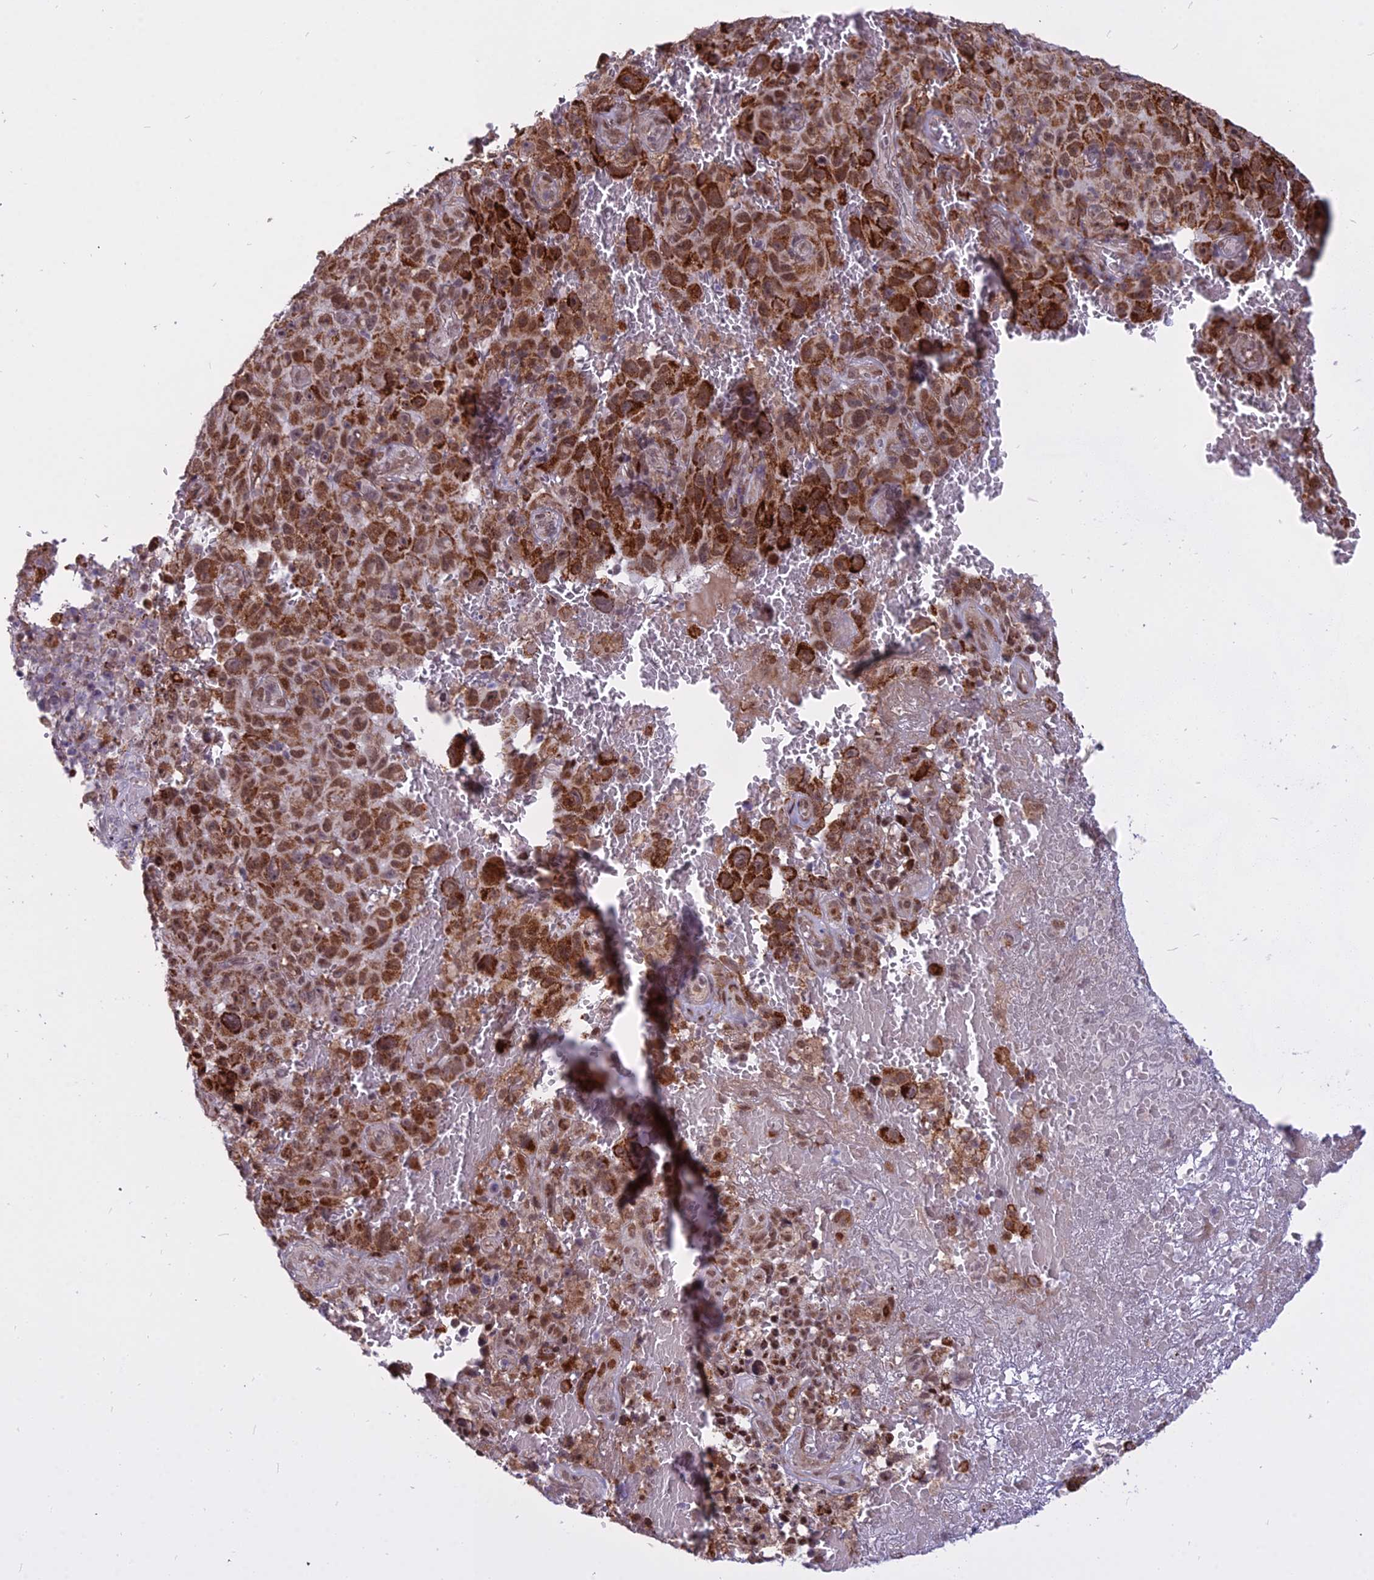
{"staining": {"intensity": "strong", "quantity": ">75%", "location": "cytoplasmic/membranous,nuclear"}, "tissue": "melanoma", "cell_type": "Tumor cells", "image_type": "cancer", "snomed": [{"axis": "morphology", "description": "Malignant melanoma, NOS"}, {"axis": "topography", "description": "Skin"}], "caption": "IHC of human malignant melanoma displays high levels of strong cytoplasmic/membranous and nuclear positivity in about >75% of tumor cells. Using DAB (brown) and hematoxylin (blue) stains, captured at high magnification using brightfield microscopy.", "gene": "ALG10", "patient": {"sex": "female", "age": 82}}